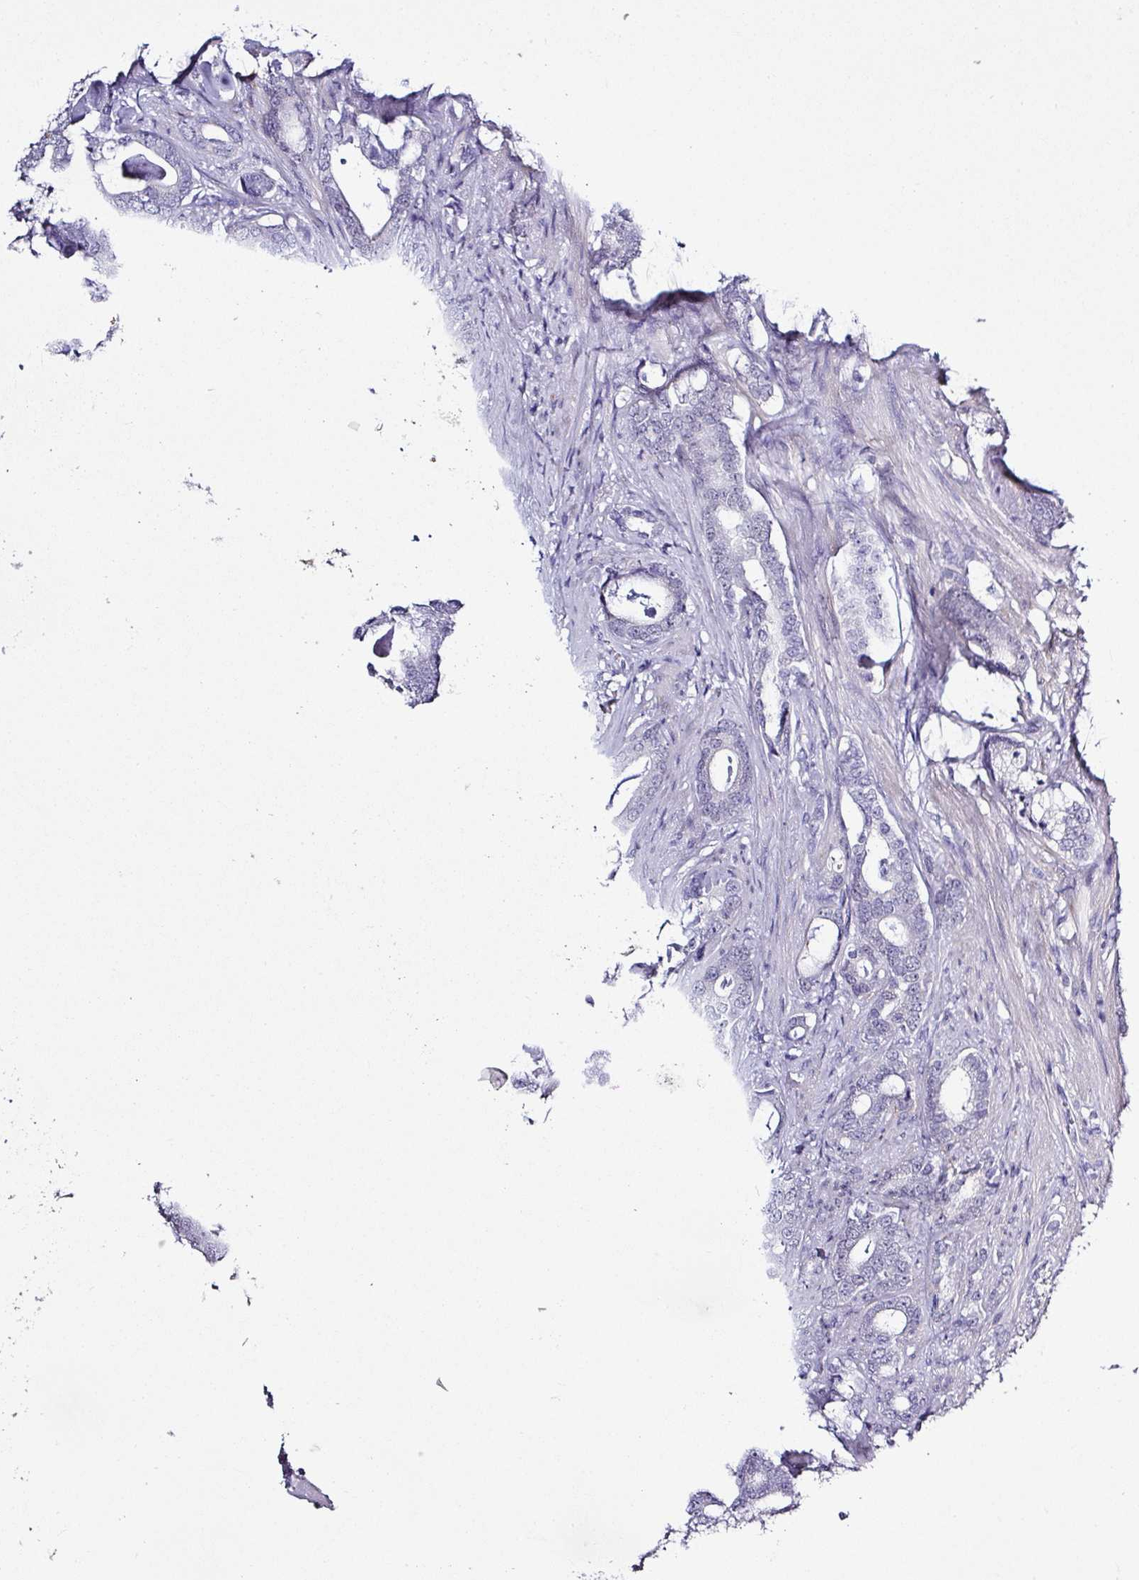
{"staining": {"intensity": "negative", "quantity": "none", "location": "none"}, "tissue": "prostate cancer", "cell_type": "Tumor cells", "image_type": "cancer", "snomed": [{"axis": "morphology", "description": "Adenocarcinoma, Low grade"}, {"axis": "topography", "description": "Prostate"}], "caption": "DAB (3,3'-diaminobenzidine) immunohistochemical staining of prostate cancer demonstrates no significant staining in tumor cells.", "gene": "BCL11A", "patient": {"sex": "male", "age": 71}}